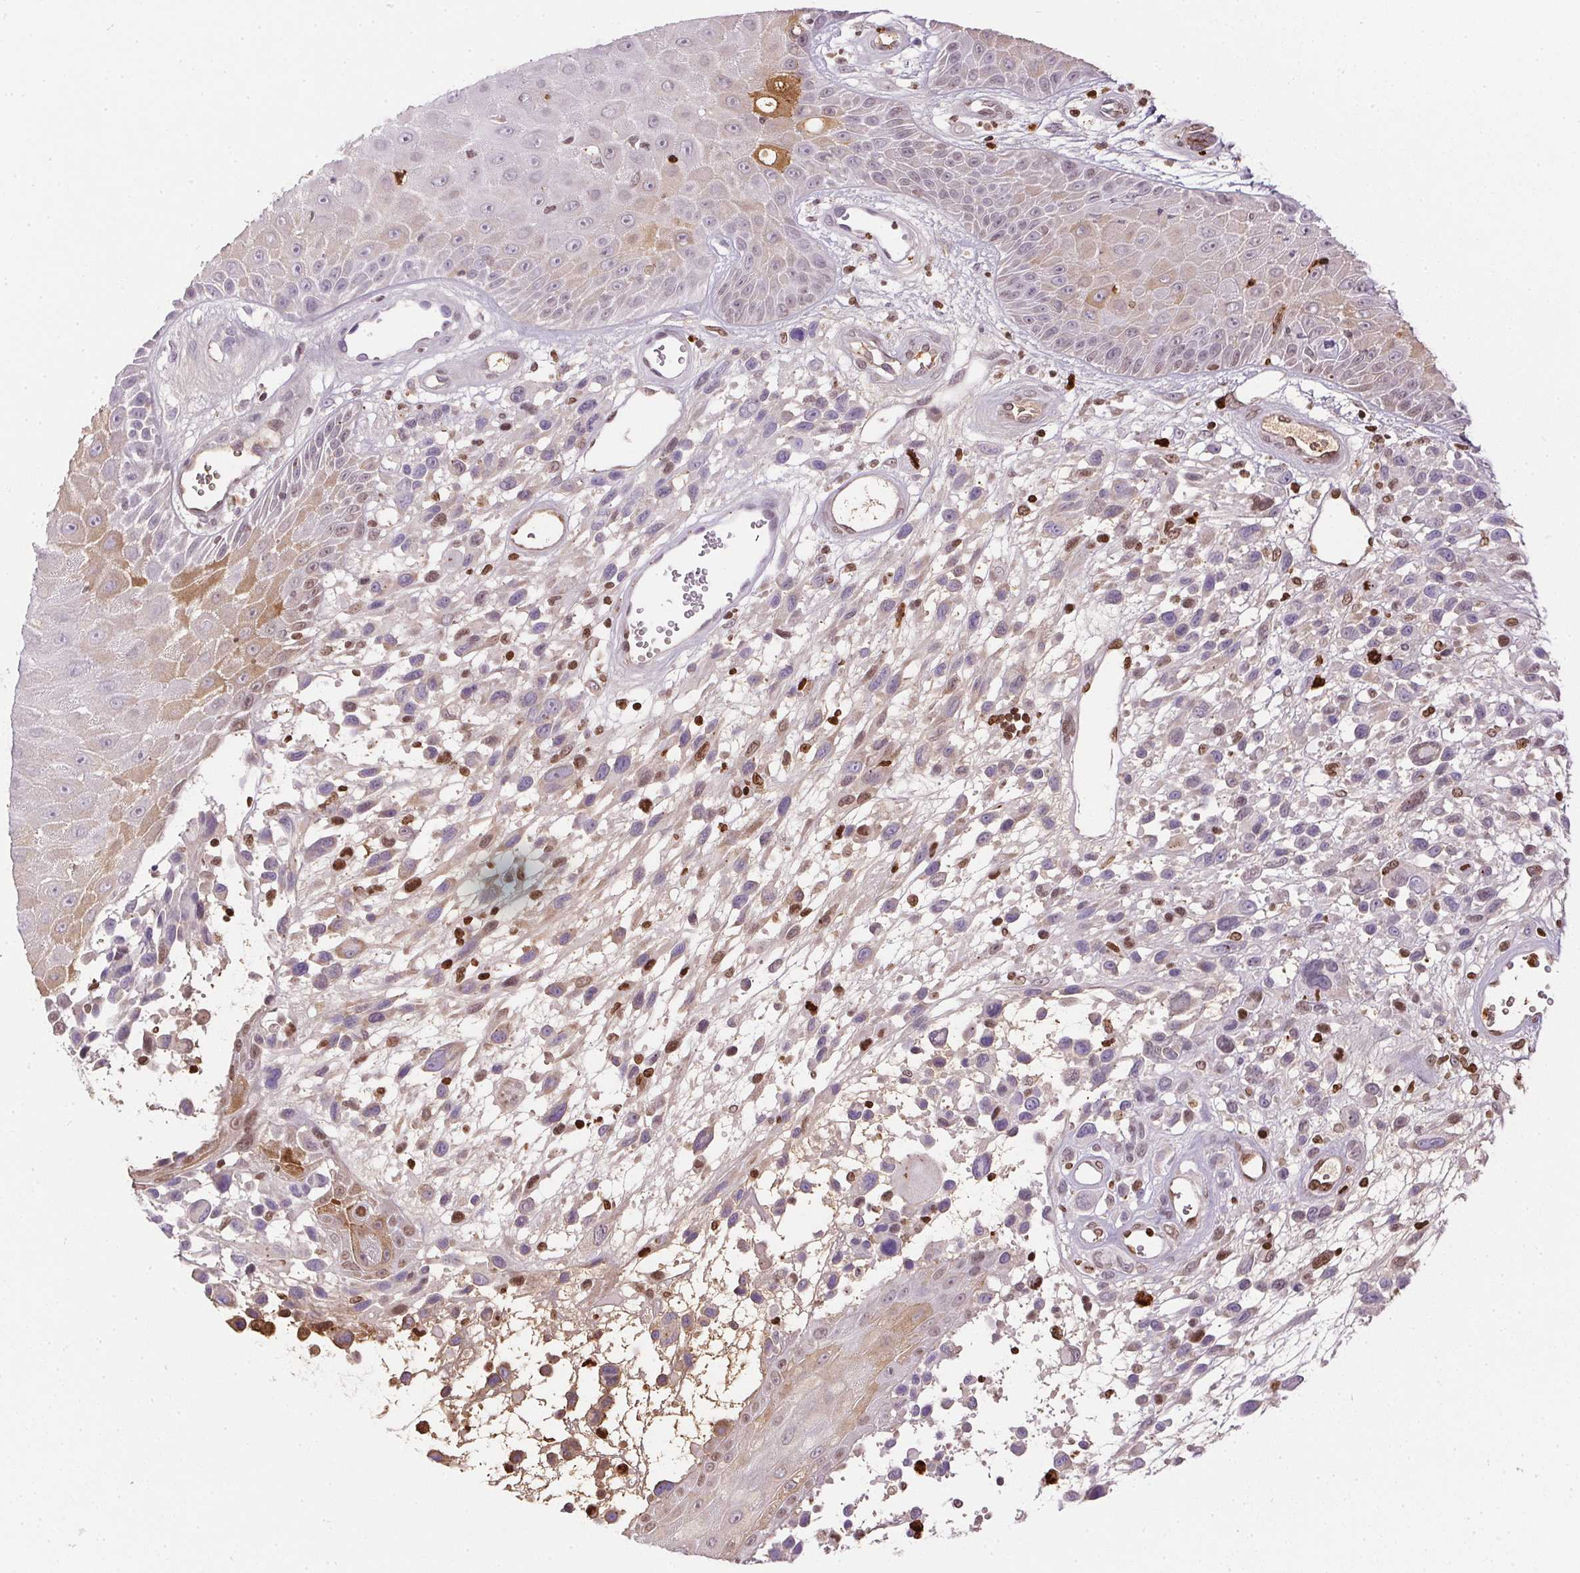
{"staining": {"intensity": "moderate", "quantity": "<25%", "location": "nuclear"}, "tissue": "melanoma", "cell_type": "Tumor cells", "image_type": "cancer", "snomed": [{"axis": "morphology", "description": "Malignant melanoma, NOS"}, {"axis": "topography", "description": "Skin"}], "caption": "DAB immunohistochemical staining of melanoma shows moderate nuclear protein positivity in about <25% of tumor cells.", "gene": "ORM1", "patient": {"sex": "male", "age": 68}}